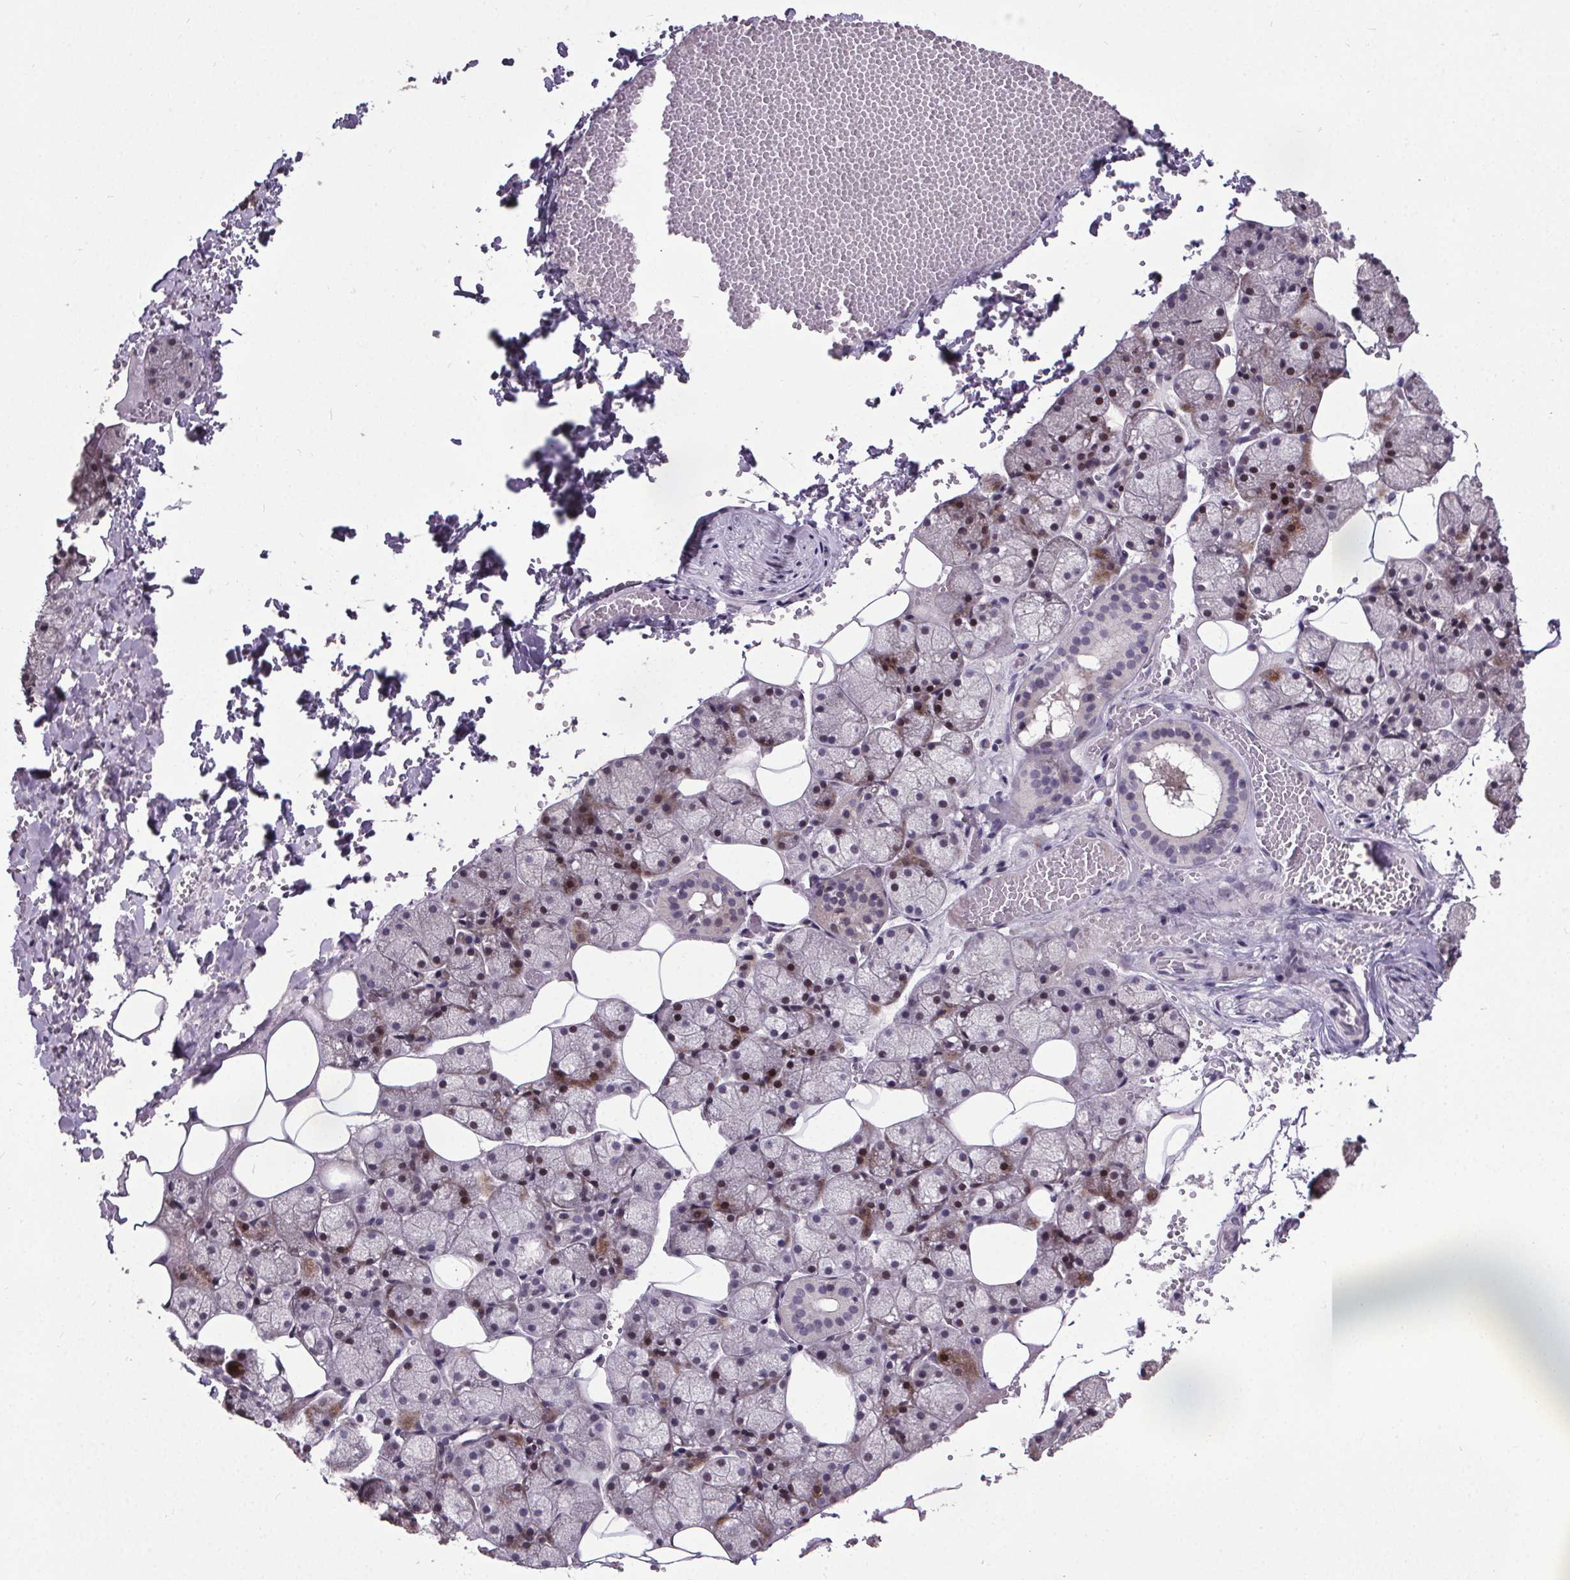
{"staining": {"intensity": "moderate", "quantity": "<25%", "location": "cytoplasmic/membranous"}, "tissue": "salivary gland", "cell_type": "Glandular cells", "image_type": "normal", "snomed": [{"axis": "morphology", "description": "Normal tissue, NOS"}, {"axis": "topography", "description": "Salivary gland"}], "caption": "A brown stain shows moderate cytoplasmic/membranous expression of a protein in glandular cells of benign human salivary gland.", "gene": "NKX6", "patient": {"sex": "male", "age": 38}}